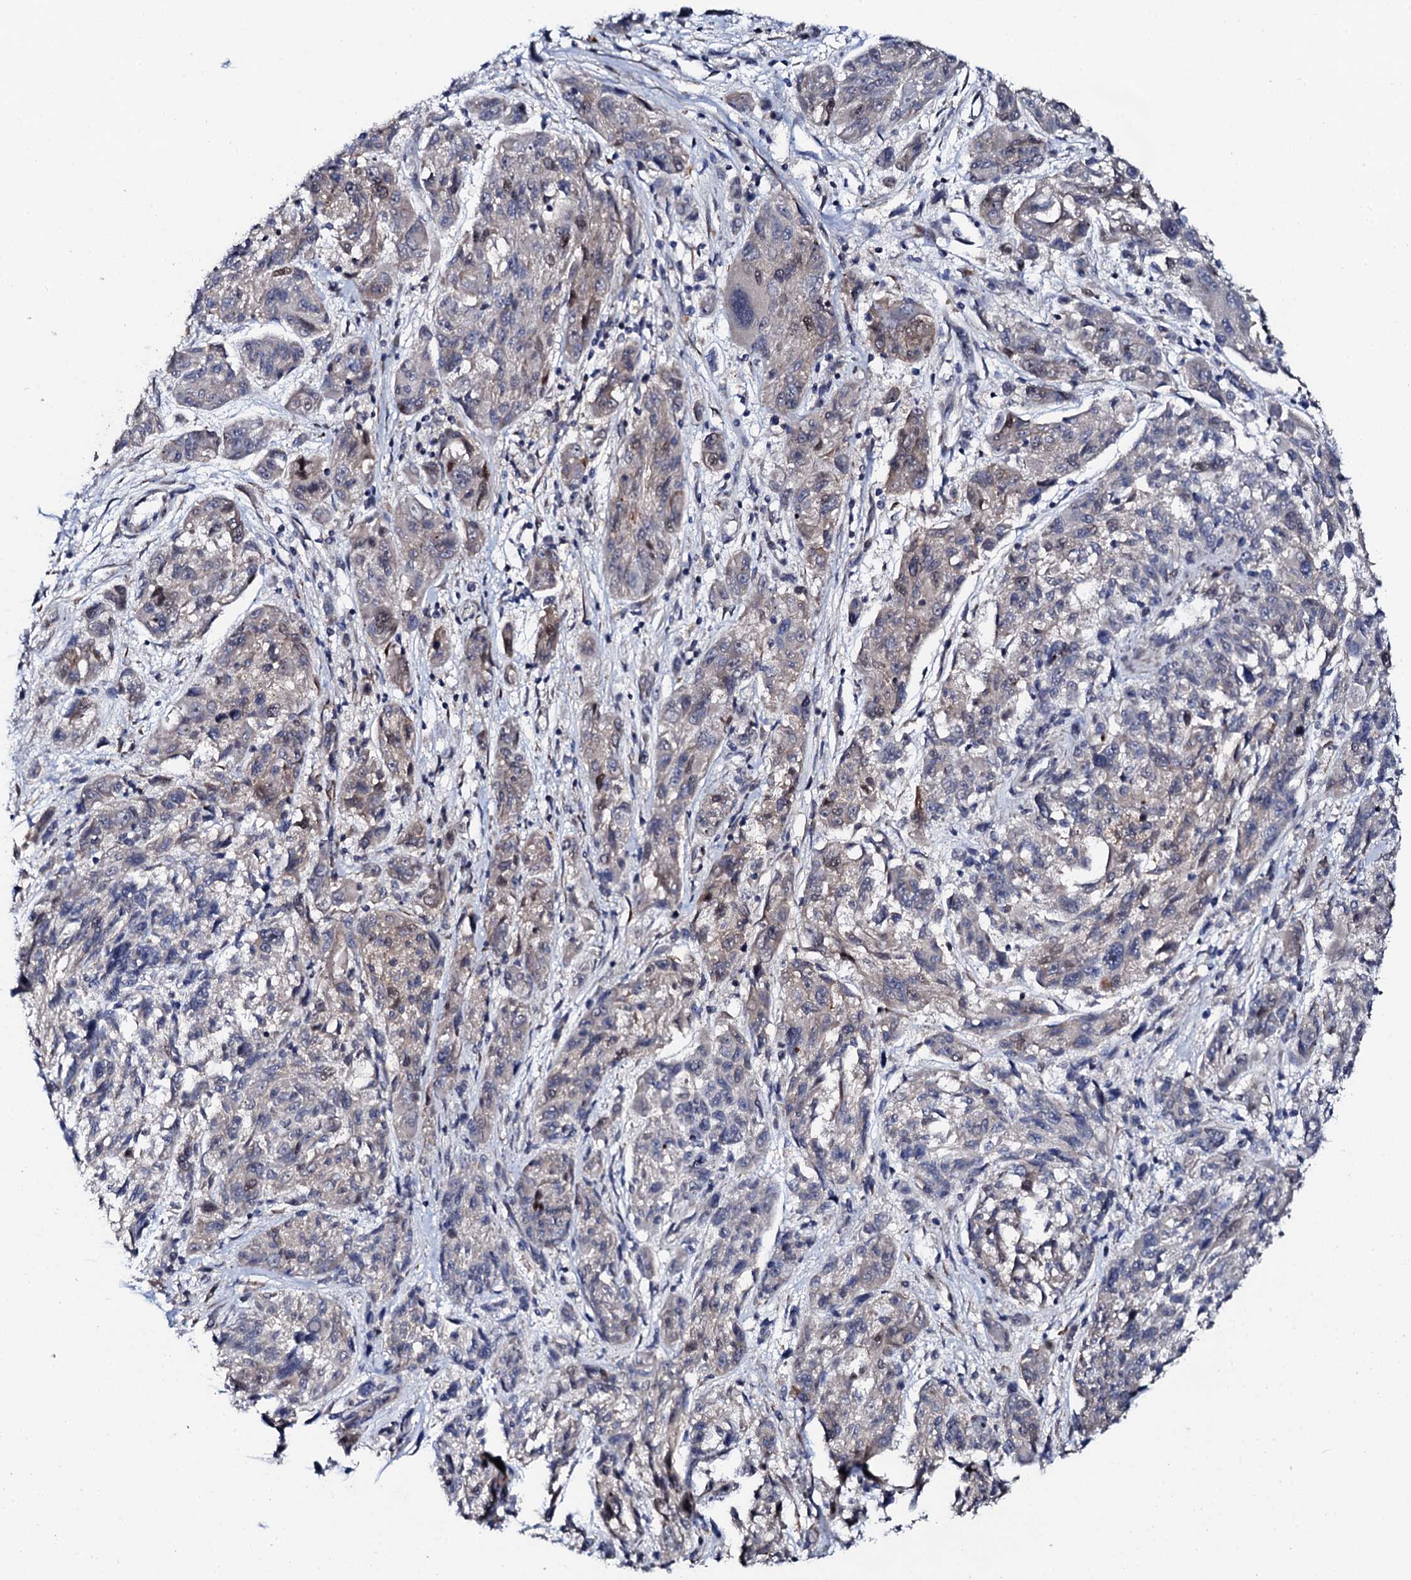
{"staining": {"intensity": "negative", "quantity": "none", "location": "none"}, "tissue": "melanoma", "cell_type": "Tumor cells", "image_type": "cancer", "snomed": [{"axis": "morphology", "description": "Malignant melanoma, NOS"}, {"axis": "topography", "description": "Skin"}], "caption": "This histopathology image is of malignant melanoma stained with immunohistochemistry to label a protein in brown with the nuclei are counter-stained blue. There is no expression in tumor cells.", "gene": "FAM111A", "patient": {"sex": "male", "age": 53}}